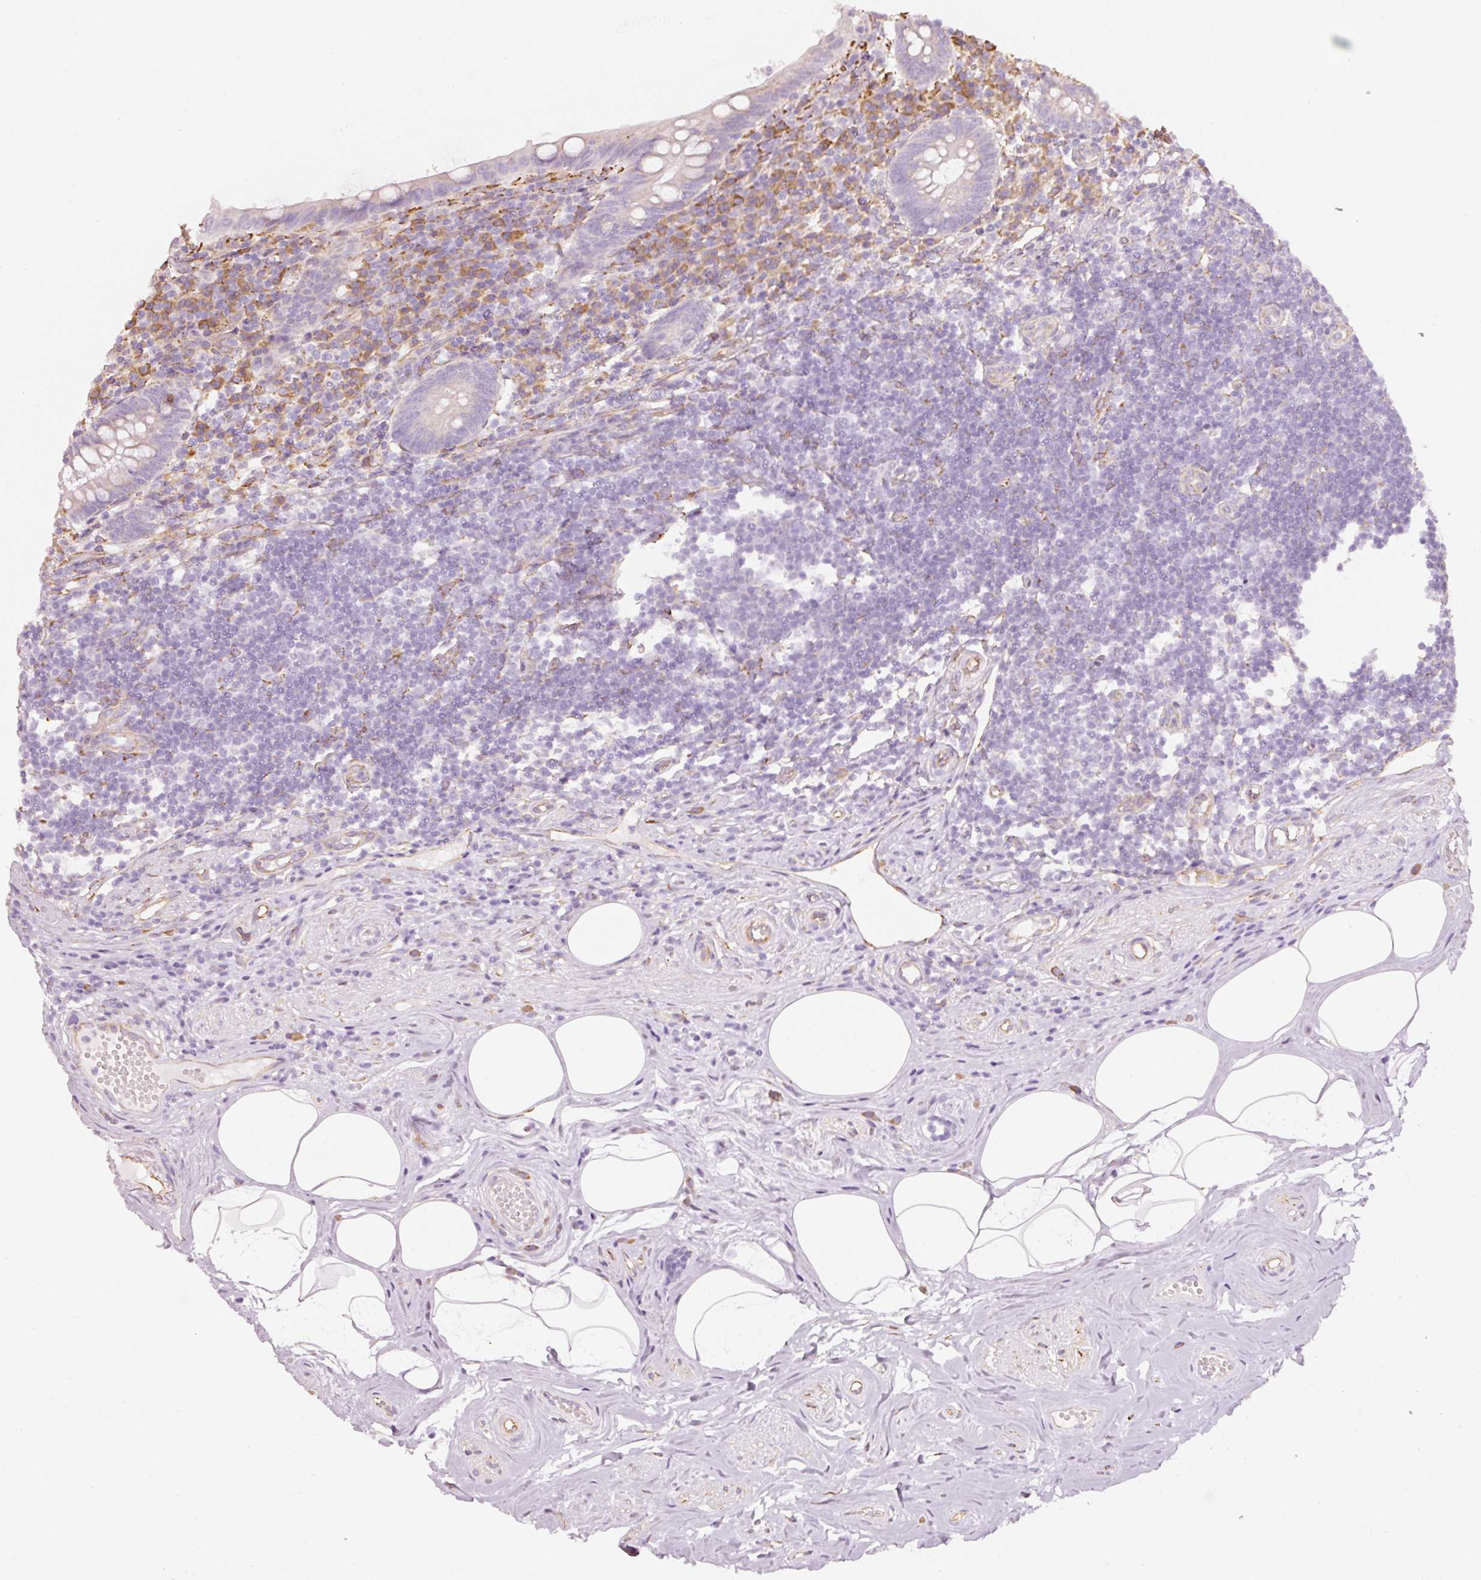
{"staining": {"intensity": "negative", "quantity": "none", "location": "none"}, "tissue": "appendix", "cell_type": "Glandular cells", "image_type": "normal", "snomed": [{"axis": "morphology", "description": "Normal tissue, NOS"}, {"axis": "topography", "description": "Appendix"}], "caption": "Protein analysis of benign appendix exhibits no significant staining in glandular cells. (Brightfield microscopy of DAB immunohistochemistry (IHC) at high magnification).", "gene": "GCG", "patient": {"sex": "female", "age": 56}}